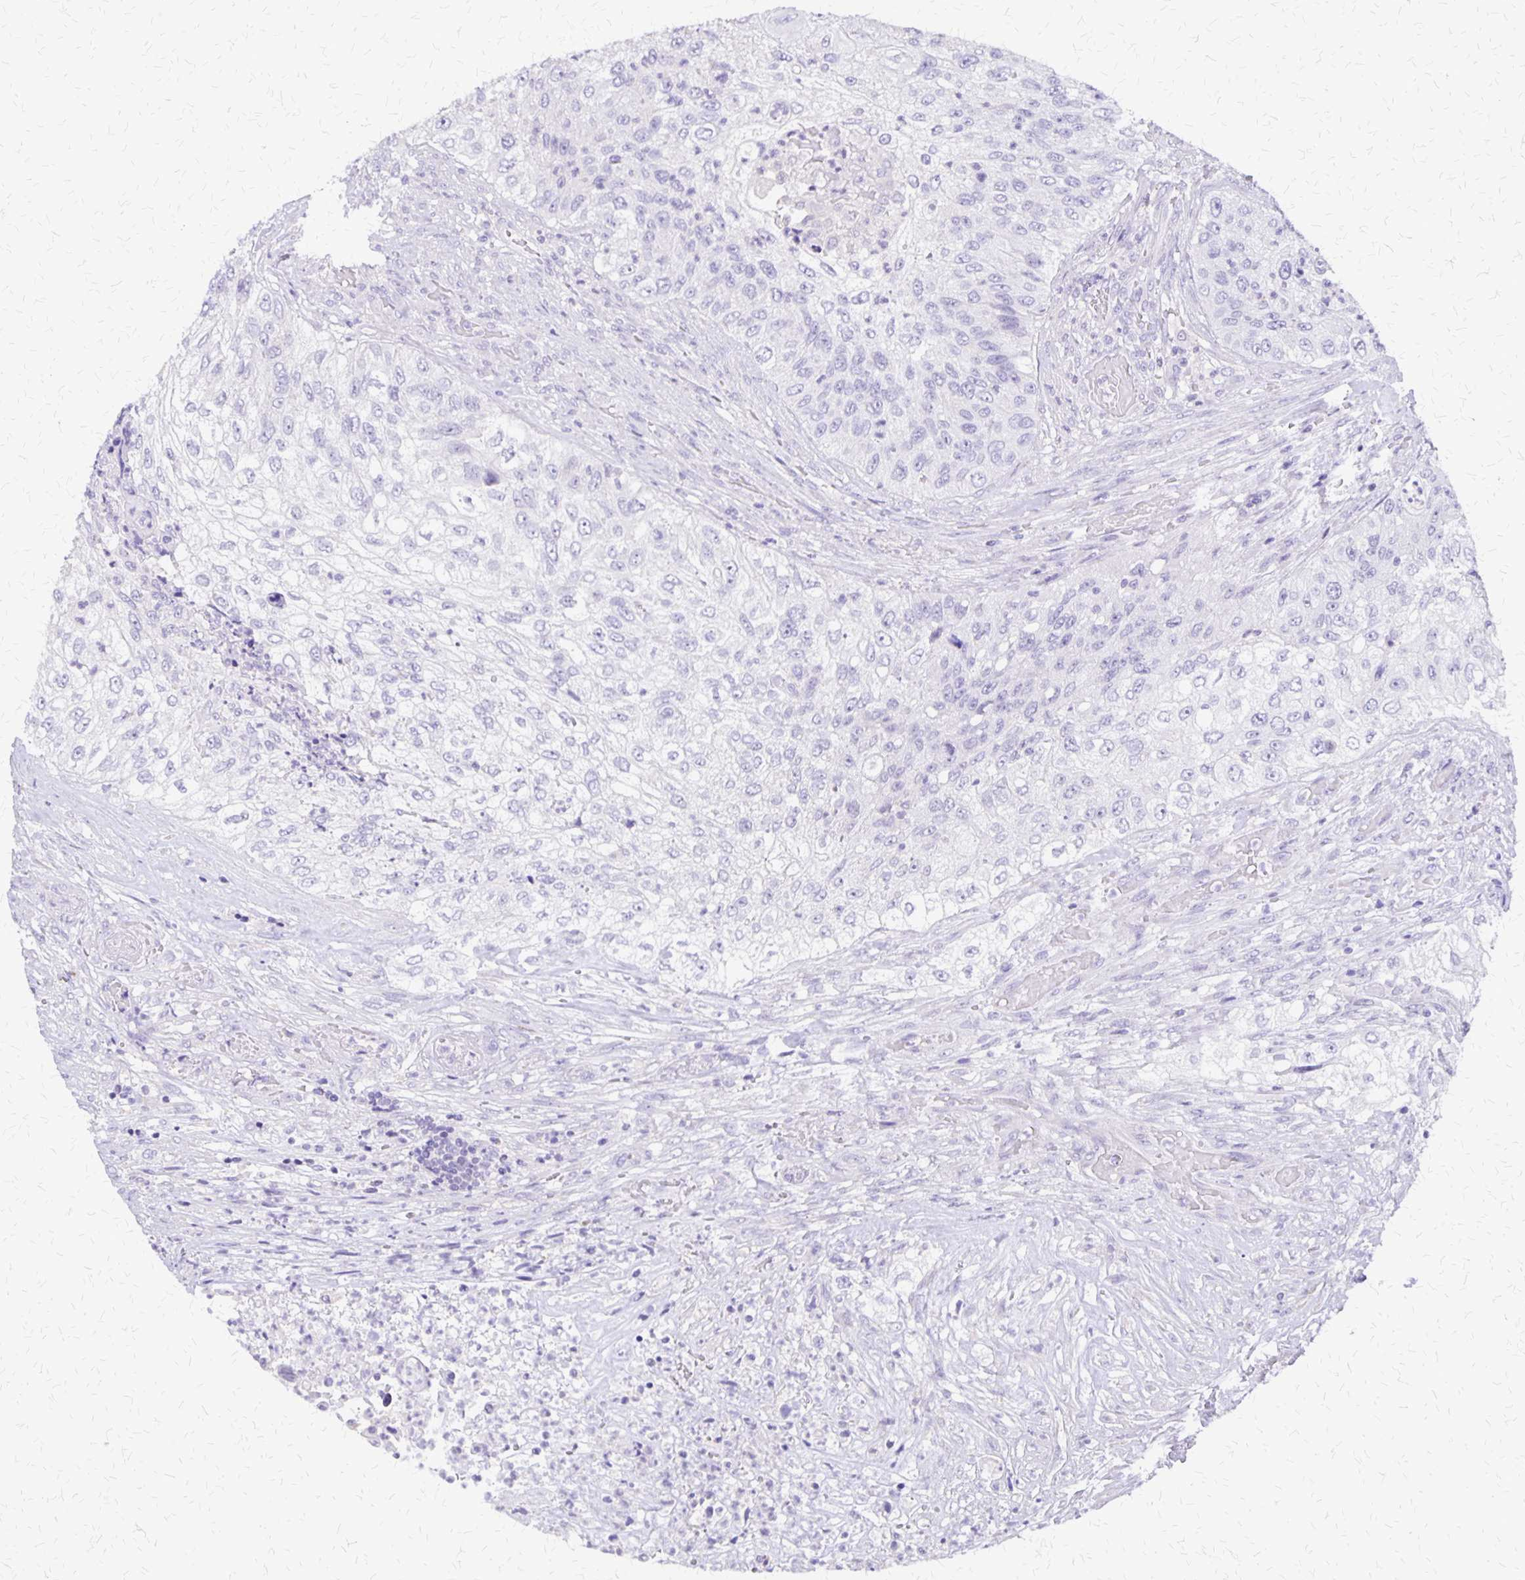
{"staining": {"intensity": "negative", "quantity": "none", "location": "none"}, "tissue": "urothelial cancer", "cell_type": "Tumor cells", "image_type": "cancer", "snomed": [{"axis": "morphology", "description": "Urothelial carcinoma, High grade"}, {"axis": "topography", "description": "Urinary bladder"}], "caption": "A histopathology image of urothelial cancer stained for a protein displays no brown staining in tumor cells. (Stains: DAB immunohistochemistry with hematoxylin counter stain, Microscopy: brightfield microscopy at high magnification).", "gene": "SI", "patient": {"sex": "female", "age": 60}}